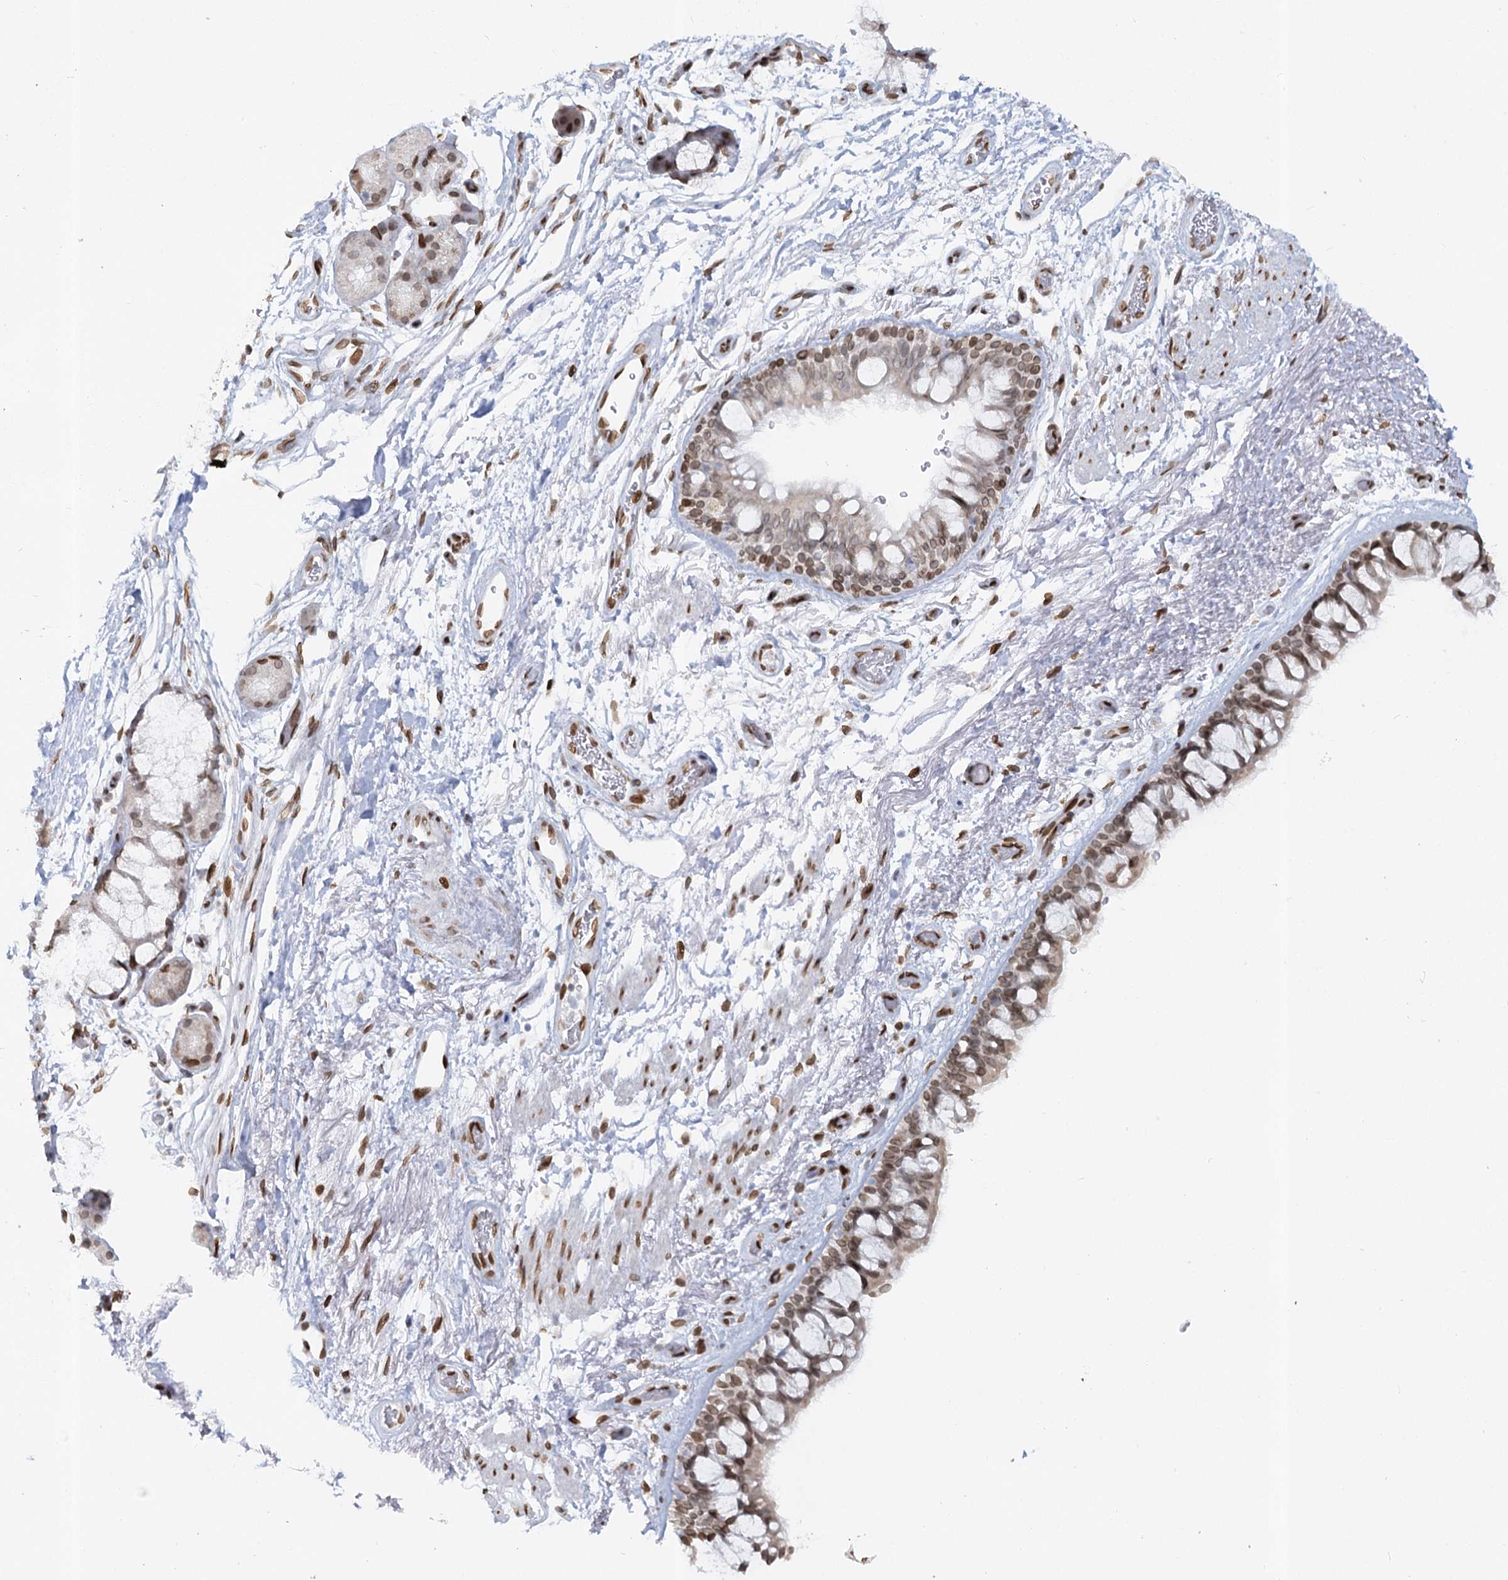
{"staining": {"intensity": "moderate", "quantity": ">75%", "location": "cytoplasmic/membranous,nuclear"}, "tissue": "bronchus", "cell_type": "Respiratory epithelial cells", "image_type": "normal", "snomed": [{"axis": "morphology", "description": "Normal tissue, NOS"}, {"axis": "topography", "description": "Bronchus"}], "caption": "IHC of unremarkable human bronchus exhibits medium levels of moderate cytoplasmic/membranous,nuclear staining in about >75% of respiratory epithelial cells.", "gene": "VWA5A", "patient": {"sex": "male", "age": 65}}